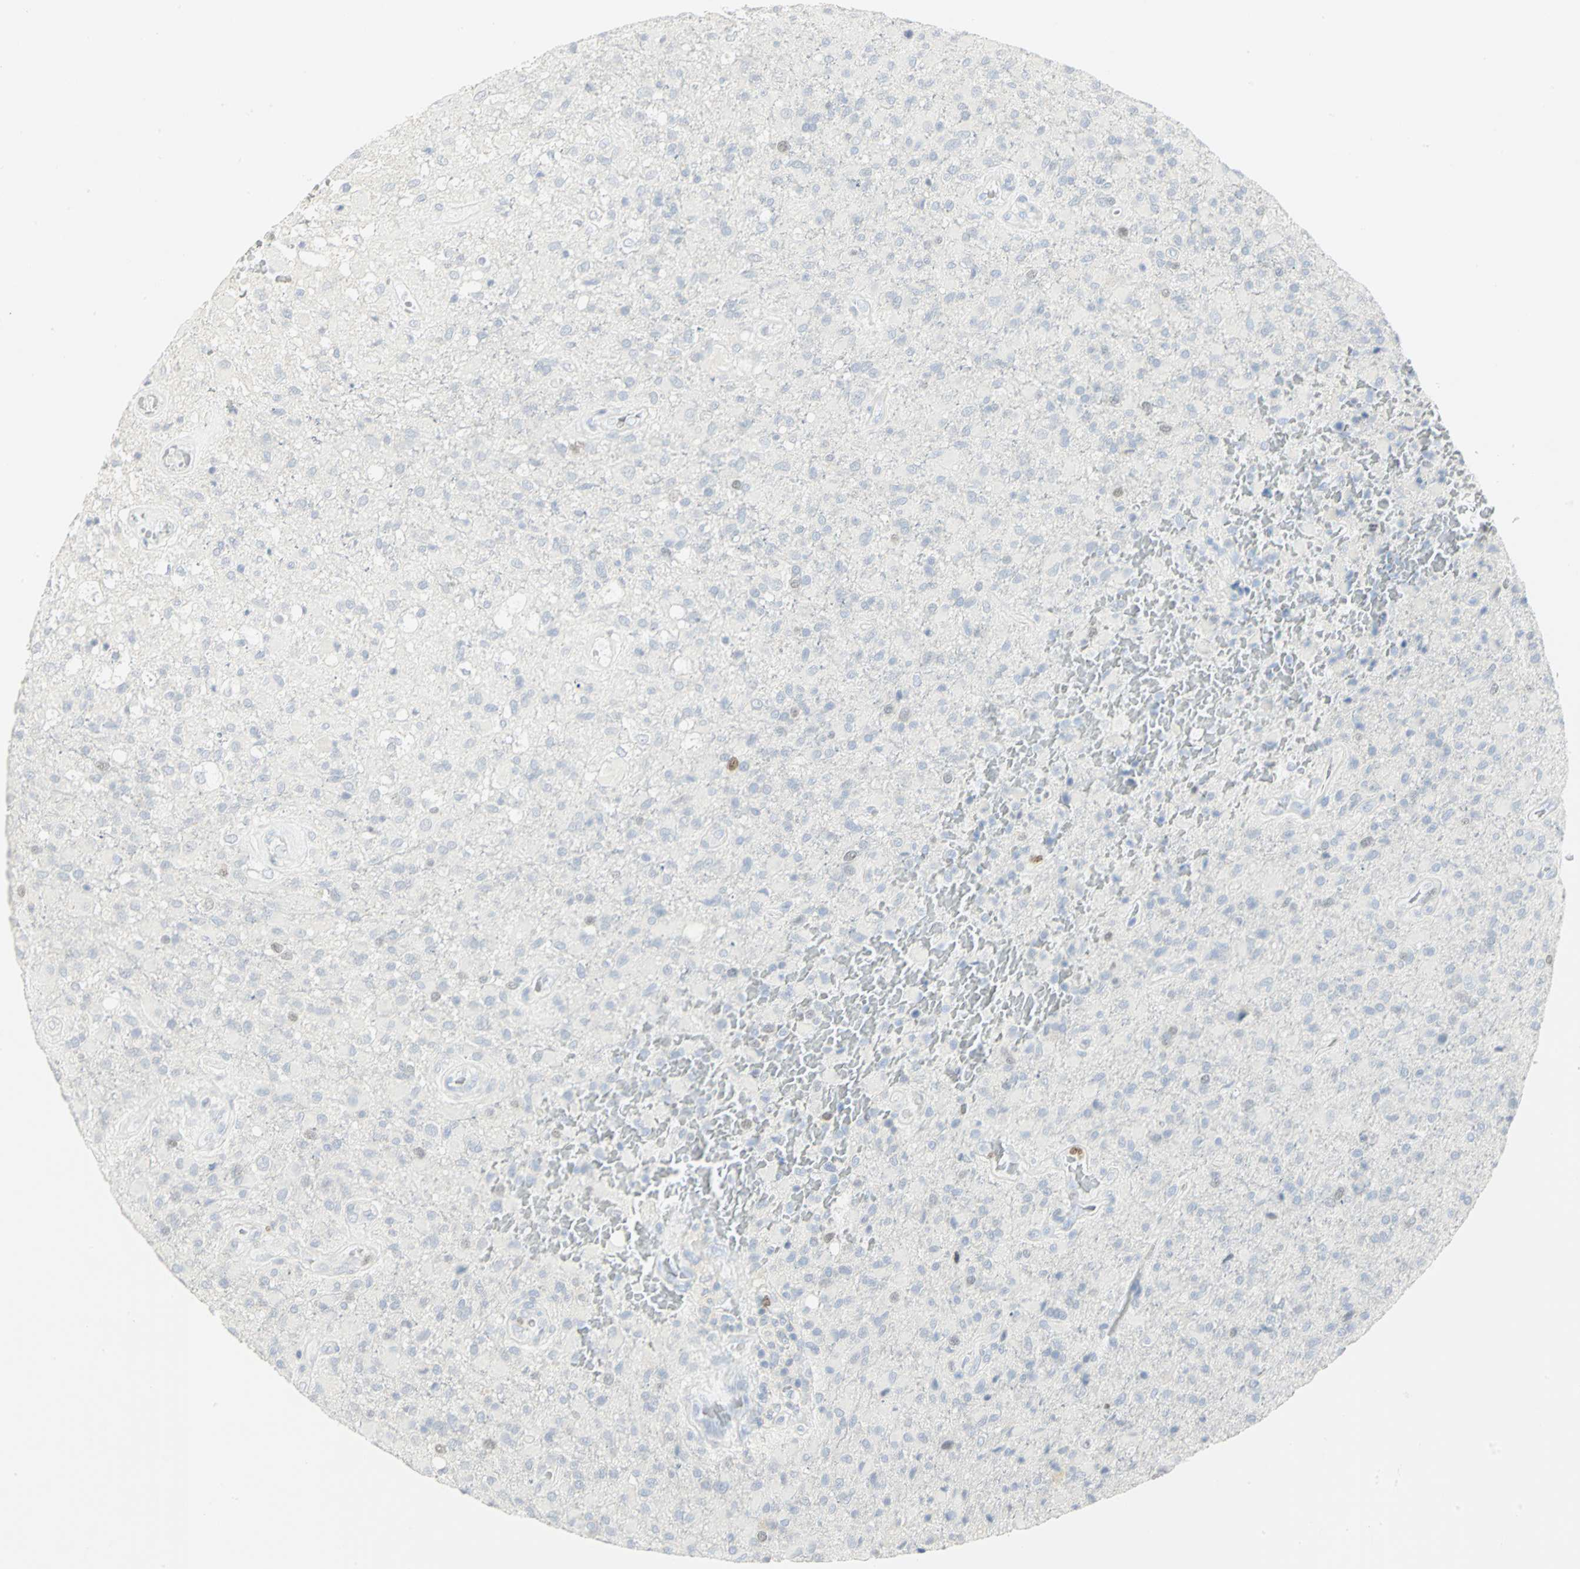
{"staining": {"intensity": "negative", "quantity": "none", "location": "none"}, "tissue": "glioma", "cell_type": "Tumor cells", "image_type": "cancer", "snomed": [{"axis": "morphology", "description": "Glioma, malignant, High grade"}, {"axis": "topography", "description": "Brain"}], "caption": "This micrograph is of glioma stained with immunohistochemistry to label a protein in brown with the nuclei are counter-stained blue. There is no positivity in tumor cells.", "gene": "HELLS", "patient": {"sex": "male", "age": 71}}